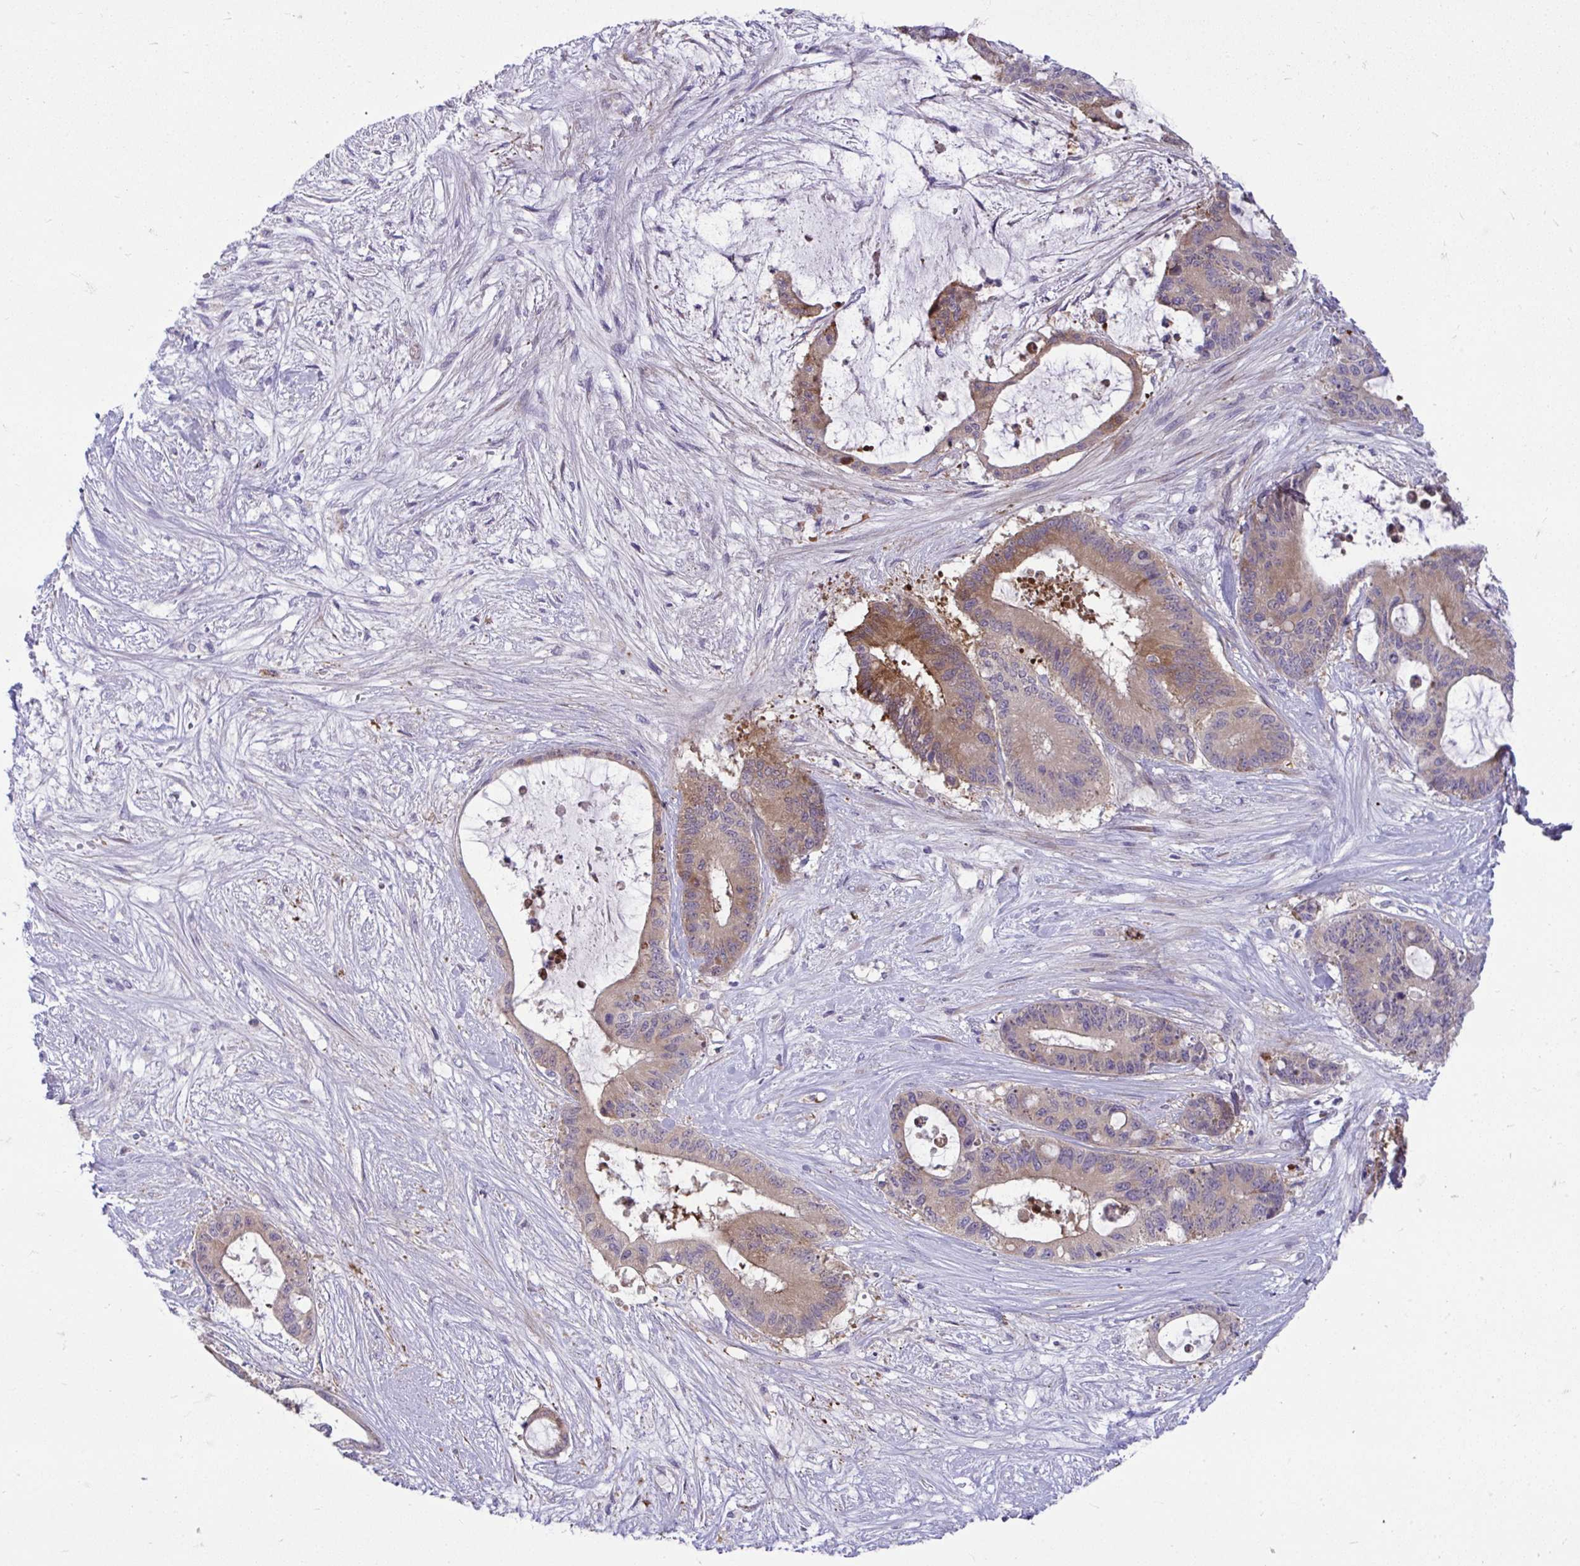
{"staining": {"intensity": "moderate", "quantity": "25%-75%", "location": "cytoplasmic/membranous"}, "tissue": "liver cancer", "cell_type": "Tumor cells", "image_type": "cancer", "snomed": [{"axis": "morphology", "description": "Normal tissue, NOS"}, {"axis": "morphology", "description": "Cholangiocarcinoma"}, {"axis": "topography", "description": "Liver"}, {"axis": "topography", "description": "Peripheral nerve tissue"}], "caption": "Cholangiocarcinoma (liver) stained for a protein shows moderate cytoplasmic/membranous positivity in tumor cells.", "gene": "PIGZ", "patient": {"sex": "female", "age": 73}}